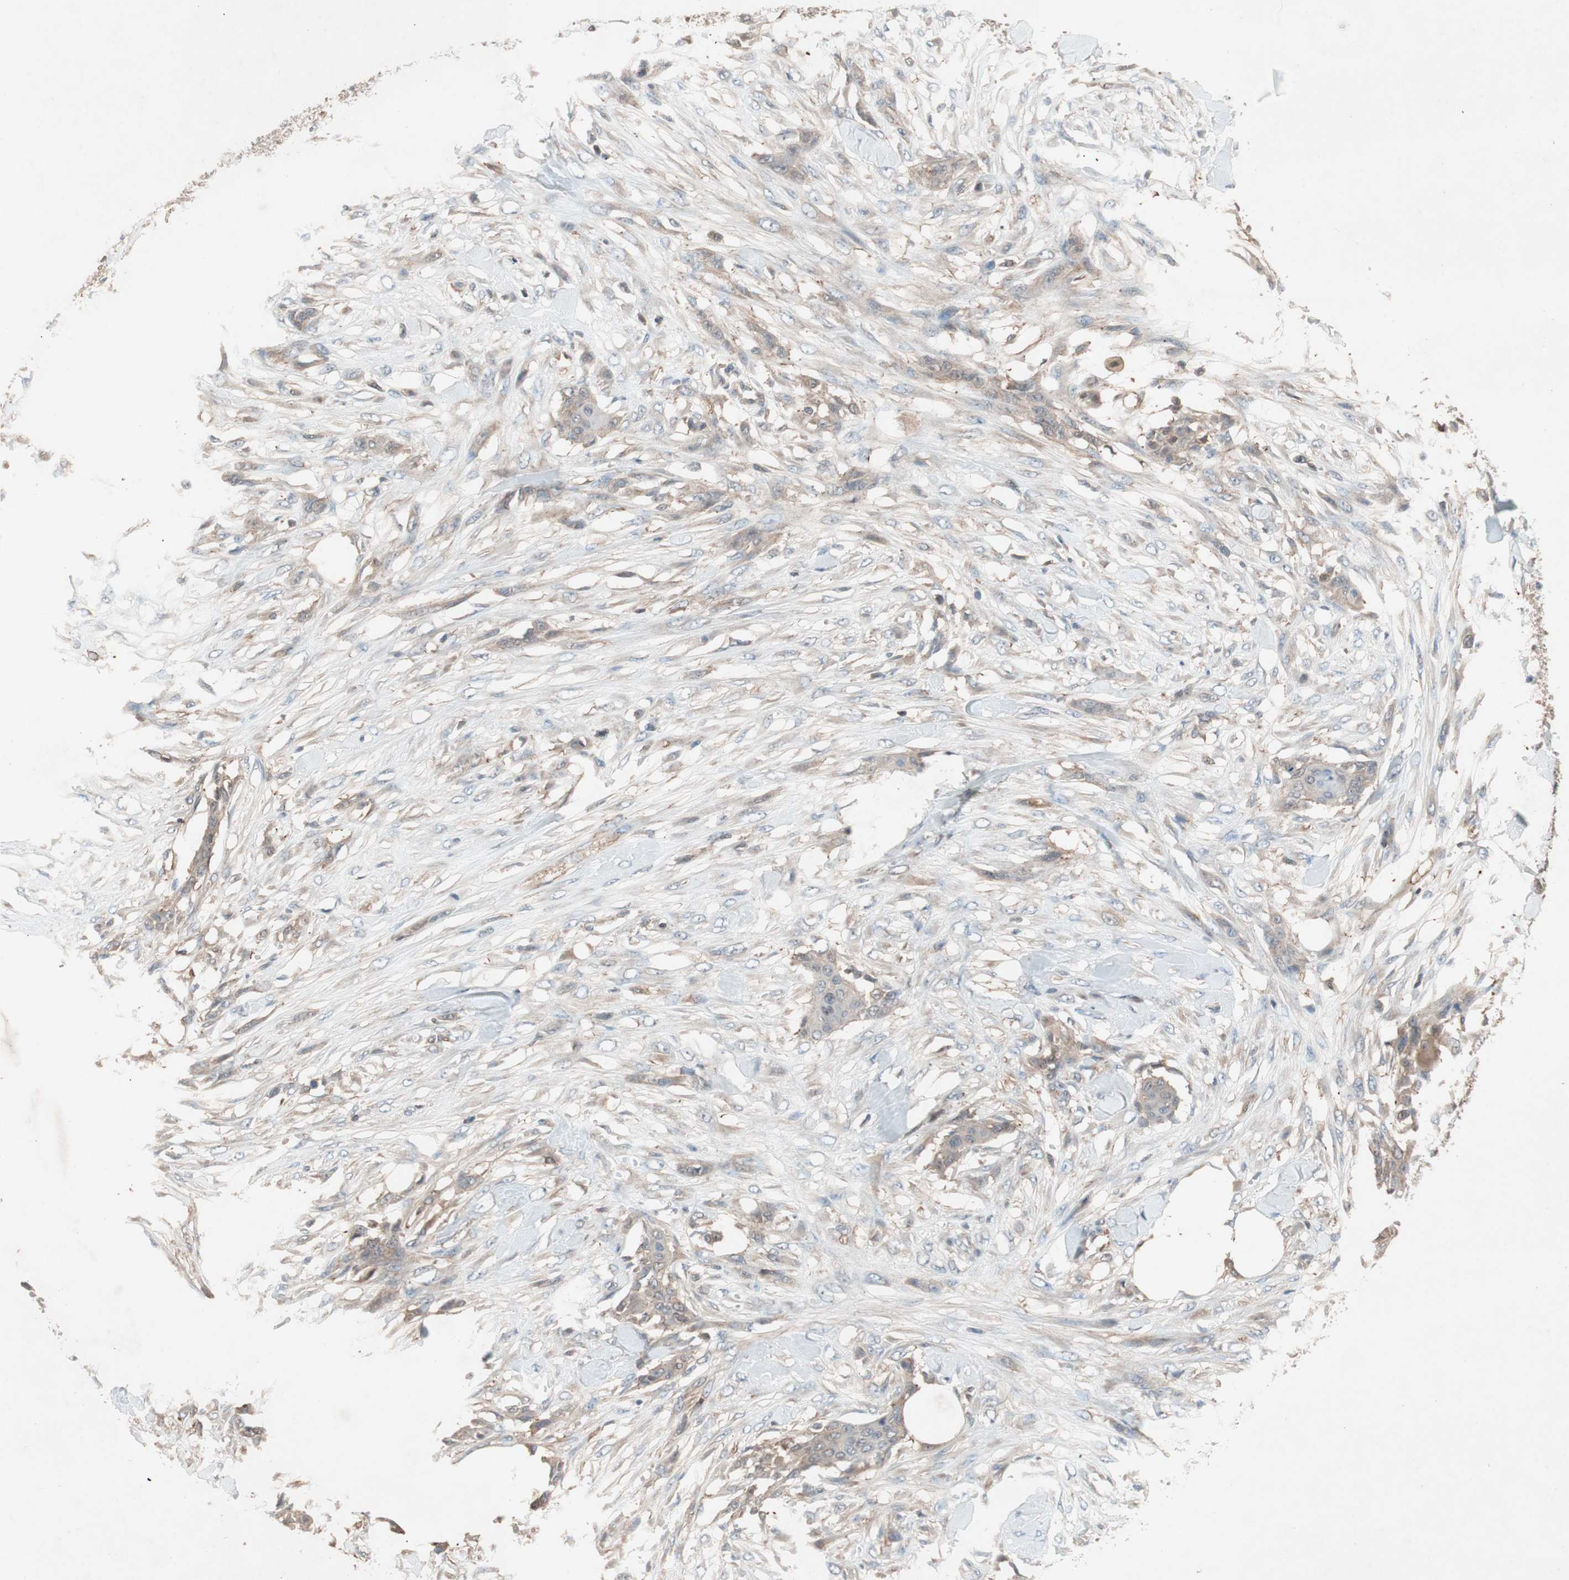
{"staining": {"intensity": "weak", "quantity": ">75%", "location": "cytoplasmic/membranous"}, "tissue": "skin cancer", "cell_type": "Tumor cells", "image_type": "cancer", "snomed": [{"axis": "morphology", "description": "Squamous cell carcinoma, NOS"}, {"axis": "topography", "description": "Skin"}], "caption": "Skin cancer tissue exhibits weak cytoplasmic/membranous staining in approximately >75% of tumor cells (DAB = brown stain, brightfield microscopy at high magnification).", "gene": "GALT", "patient": {"sex": "female", "age": 59}}